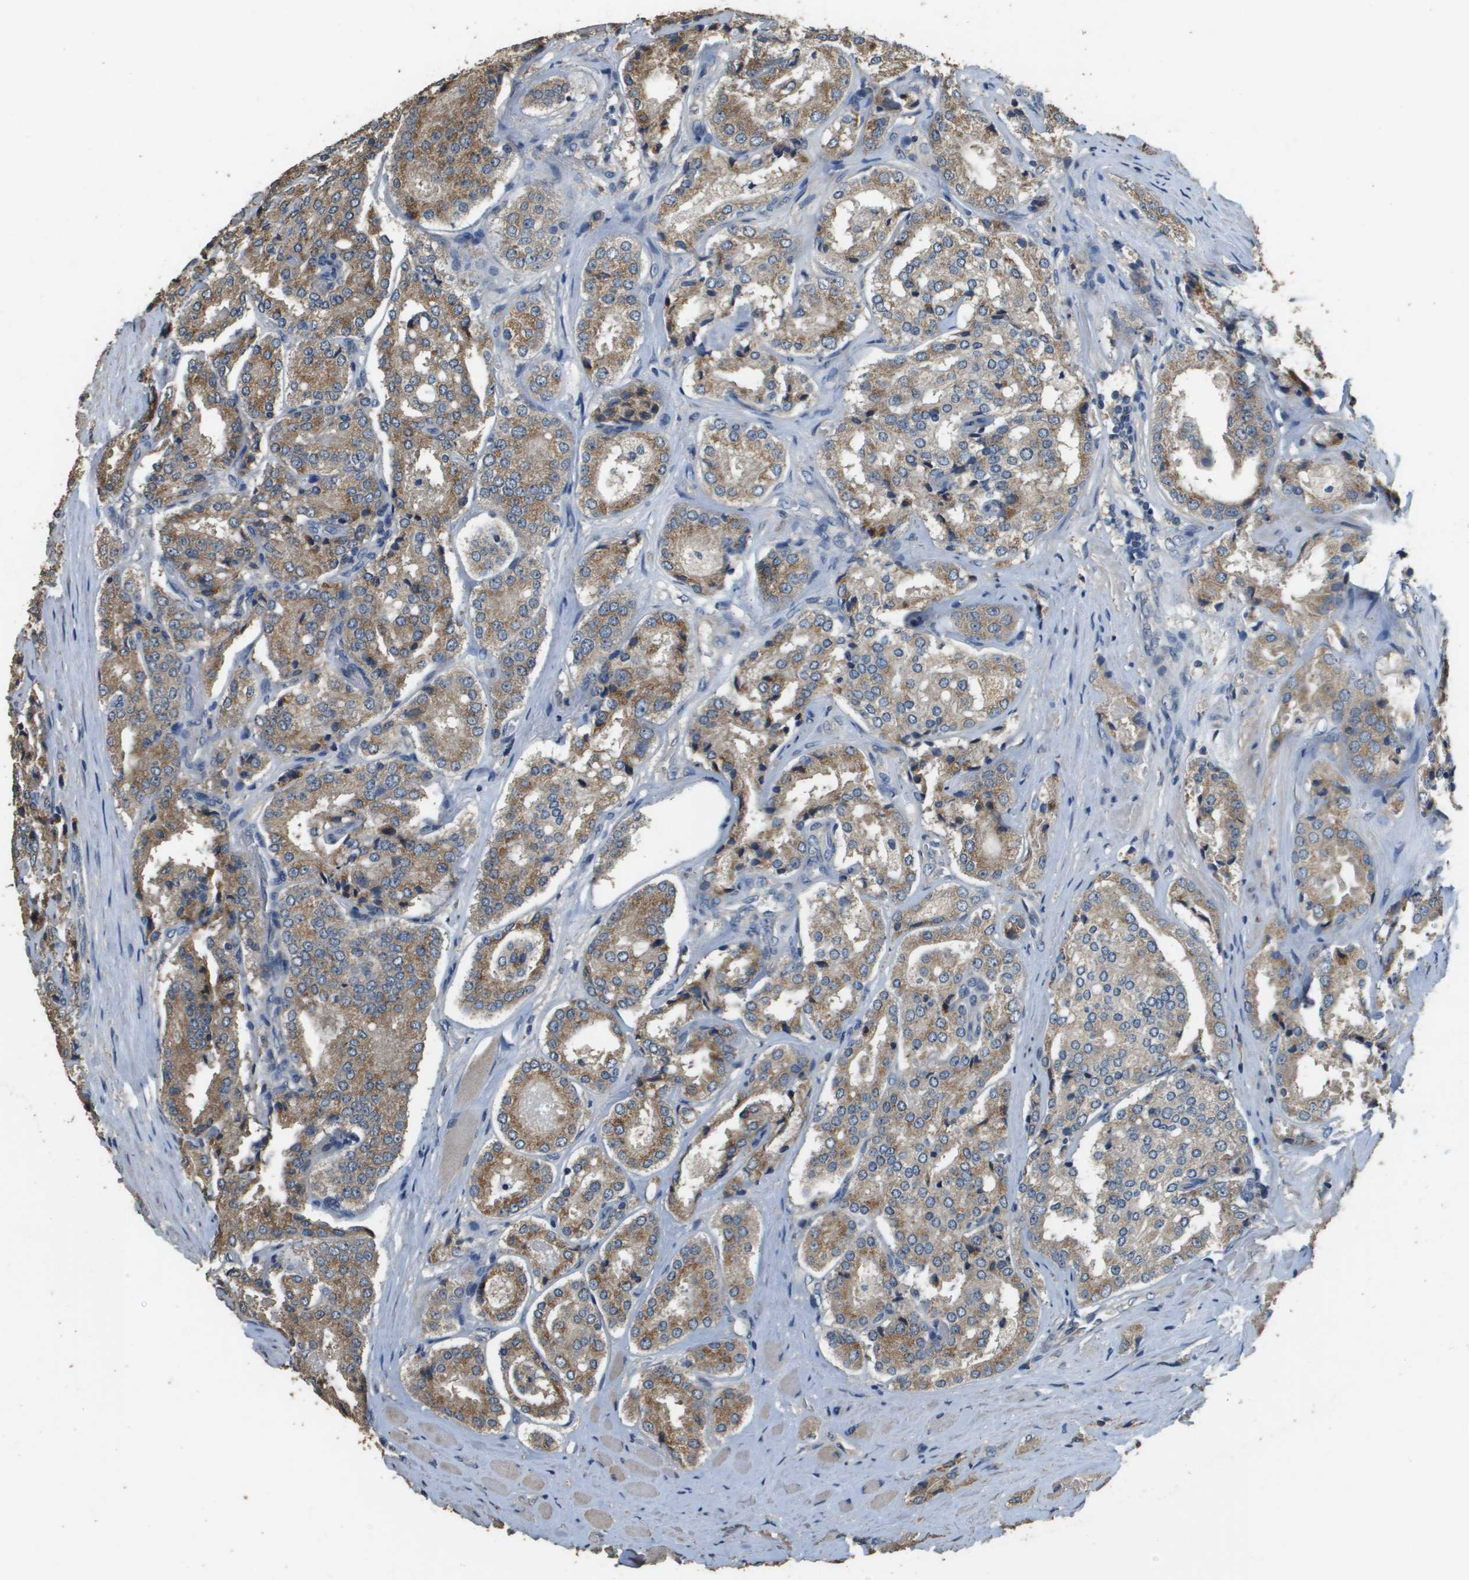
{"staining": {"intensity": "moderate", "quantity": ">75%", "location": "cytoplasmic/membranous"}, "tissue": "prostate cancer", "cell_type": "Tumor cells", "image_type": "cancer", "snomed": [{"axis": "morphology", "description": "Adenocarcinoma, High grade"}, {"axis": "topography", "description": "Prostate"}], "caption": "DAB (3,3'-diaminobenzidine) immunohistochemical staining of human prostate cancer (high-grade adenocarcinoma) shows moderate cytoplasmic/membranous protein expression in approximately >75% of tumor cells.", "gene": "RAB6B", "patient": {"sex": "male", "age": 65}}